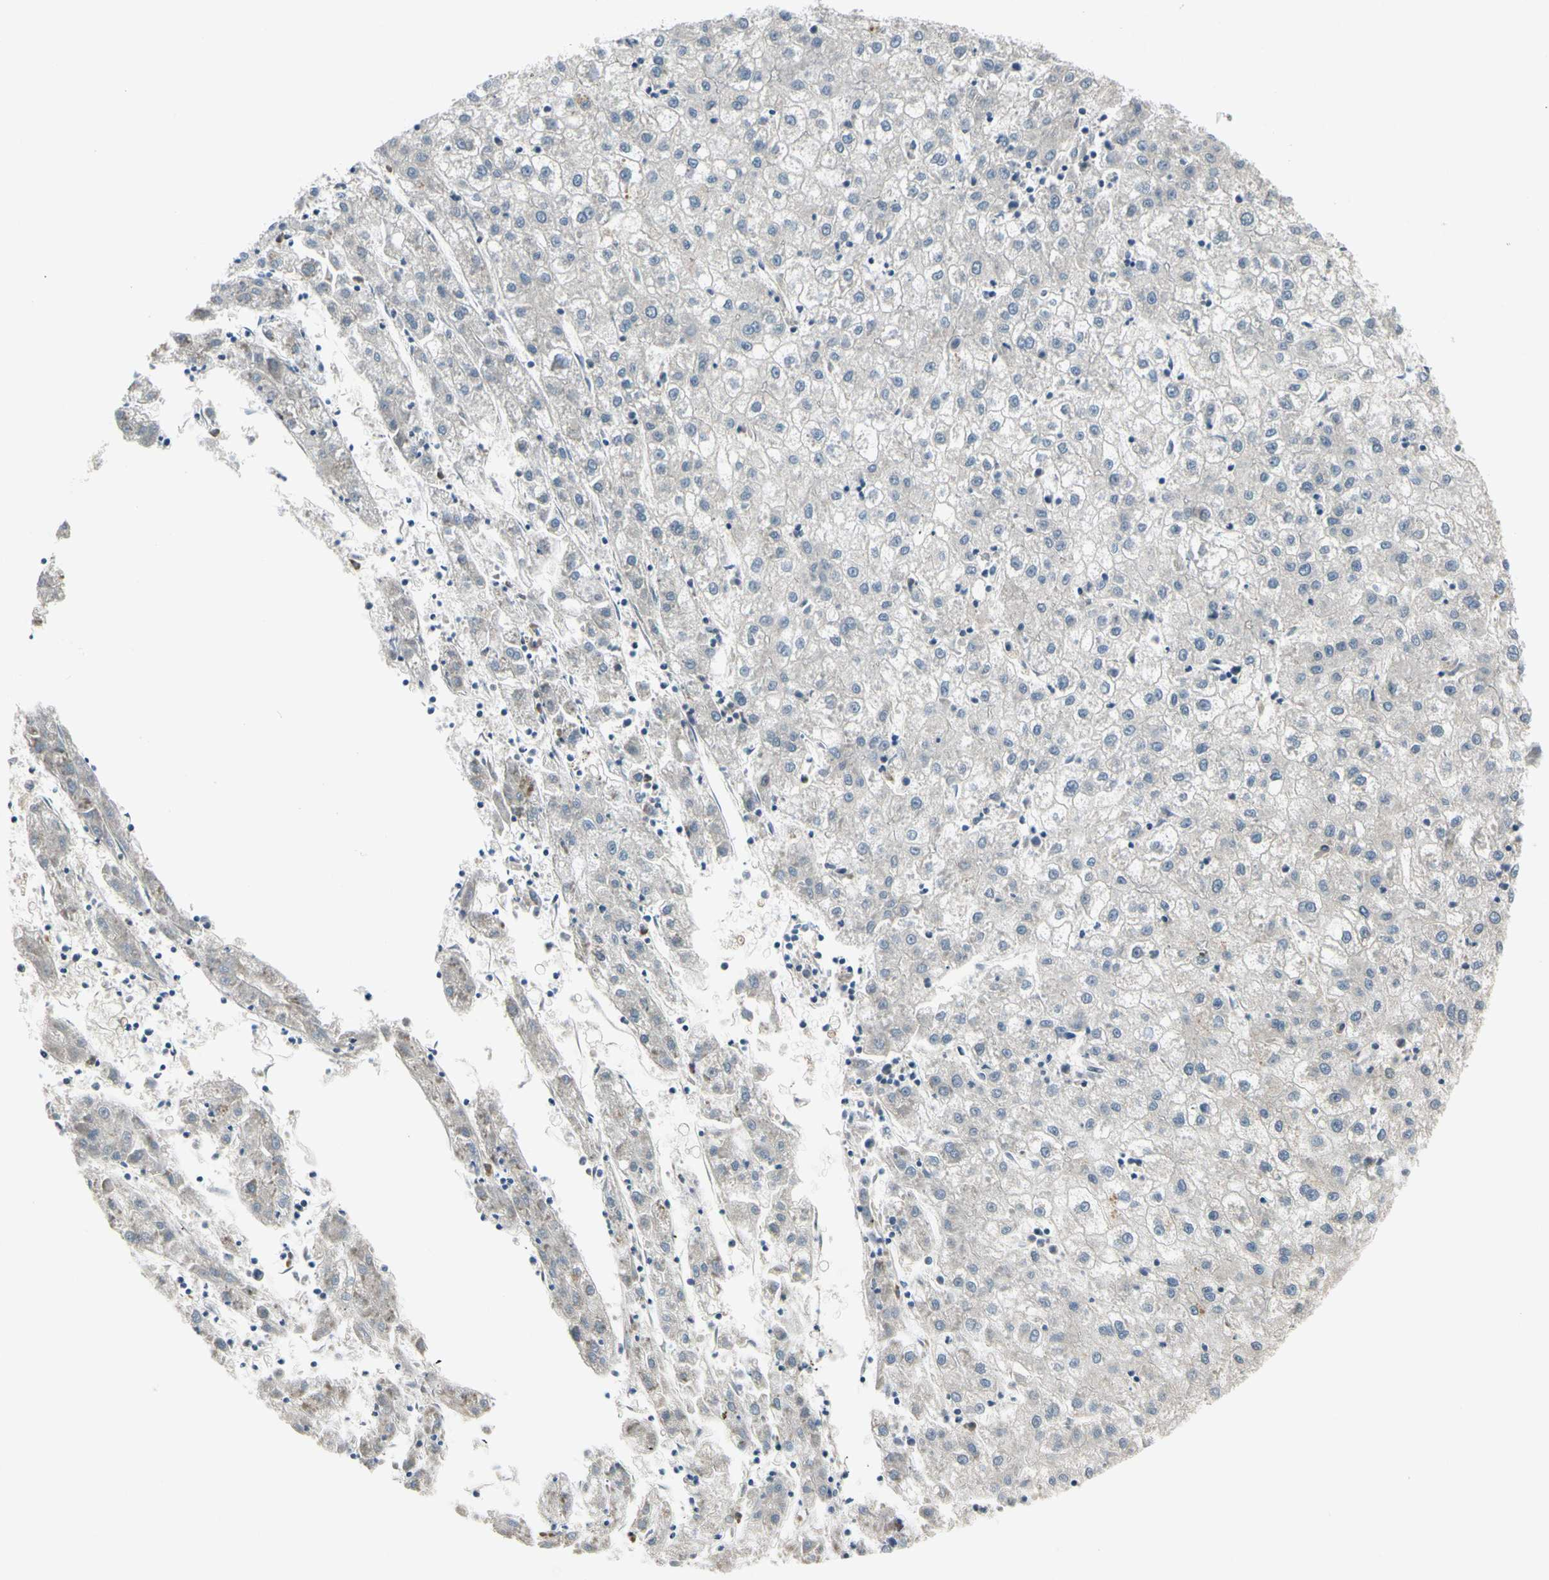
{"staining": {"intensity": "negative", "quantity": "none", "location": "none"}, "tissue": "liver cancer", "cell_type": "Tumor cells", "image_type": "cancer", "snomed": [{"axis": "morphology", "description": "Carcinoma, Hepatocellular, NOS"}, {"axis": "topography", "description": "Liver"}], "caption": "The image shows no staining of tumor cells in hepatocellular carcinoma (liver). Nuclei are stained in blue.", "gene": "ICAM5", "patient": {"sex": "male", "age": 72}}